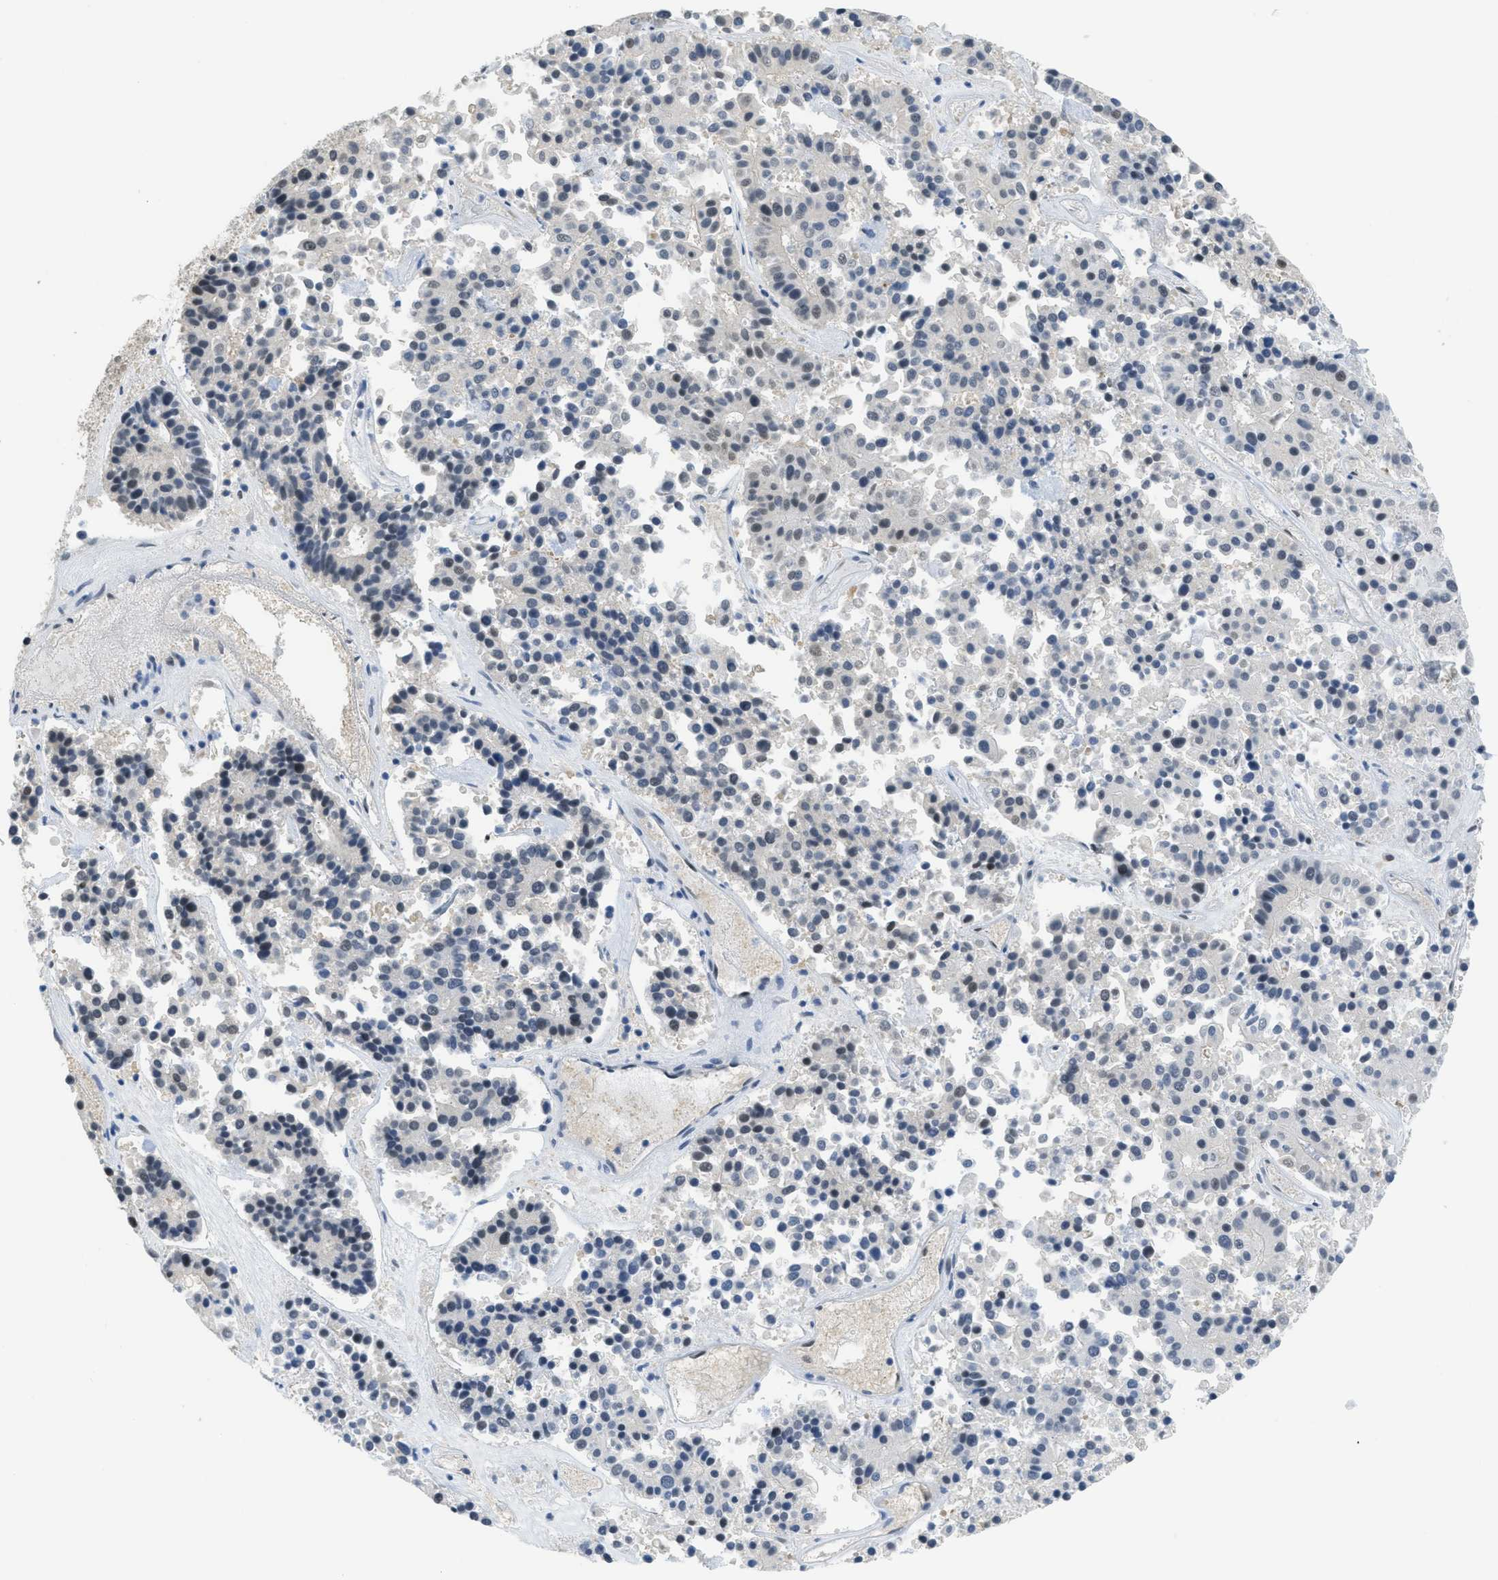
{"staining": {"intensity": "moderate", "quantity": "<25%", "location": "nuclear"}, "tissue": "pancreatic cancer", "cell_type": "Tumor cells", "image_type": "cancer", "snomed": [{"axis": "morphology", "description": "Adenocarcinoma, NOS"}, {"axis": "topography", "description": "Pancreas"}], "caption": "IHC (DAB (3,3'-diaminobenzidine)) staining of human pancreatic adenocarcinoma displays moderate nuclear protein expression in about <25% of tumor cells.", "gene": "PSMC5", "patient": {"sex": "male", "age": 50}}